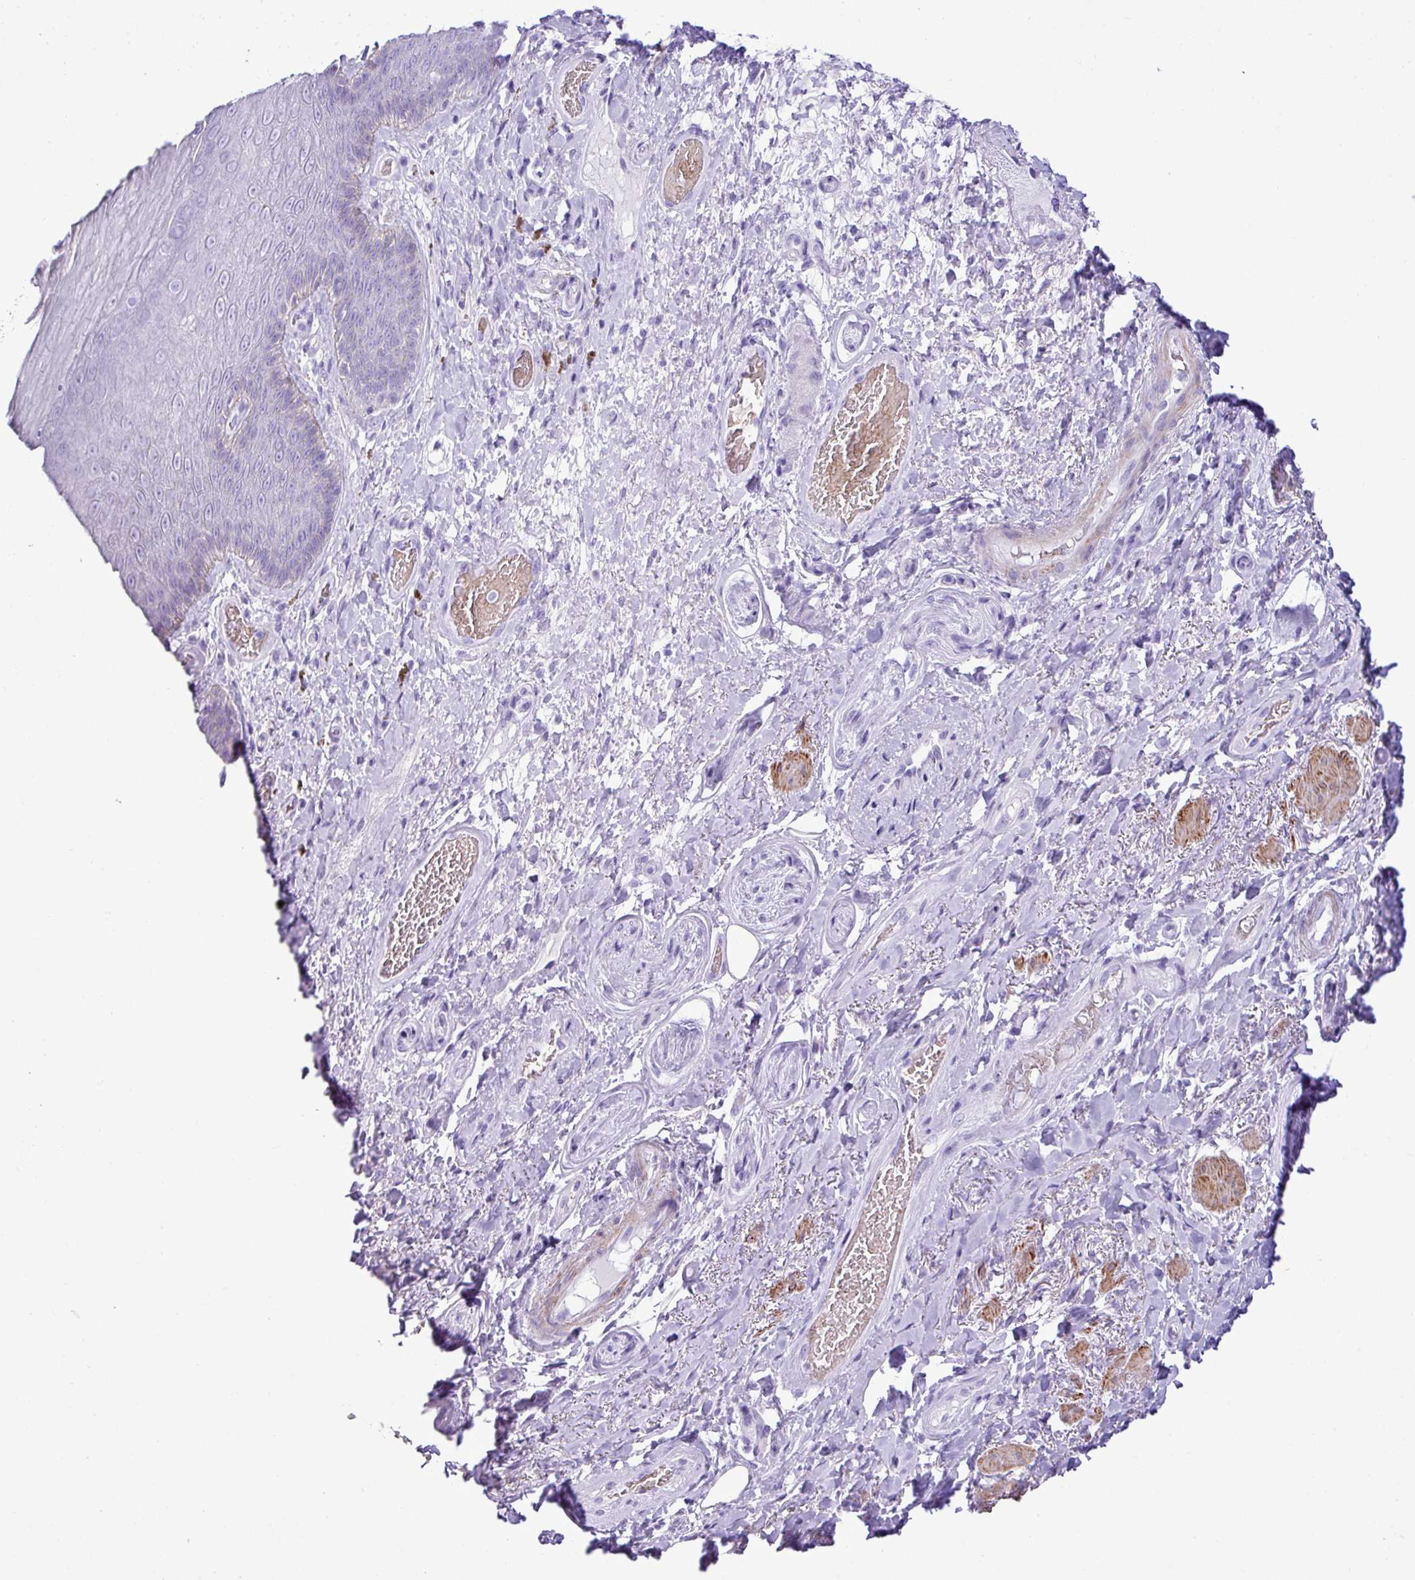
{"staining": {"intensity": "negative", "quantity": "none", "location": "none"}, "tissue": "skin", "cell_type": "Epidermal cells", "image_type": "normal", "snomed": [{"axis": "morphology", "description": "Normal tissue, NOS"}, {"axis": "topography", "description": "Anal"}, {"axis": "topography", "description": "Peripheral nerve tissue"}], "caption": "Epidermal cells show no significant protein positivity in unremarkable skin. The staining was performed using DAB (3,3'-diaminobenzidine) to visualize the protein expression in brown, while the nuclei were stained in blue with hematoxylin (Magnification: 20x).", "gene": "ZSCAN5A", "patient": {"sex": "male", "age": 53}}